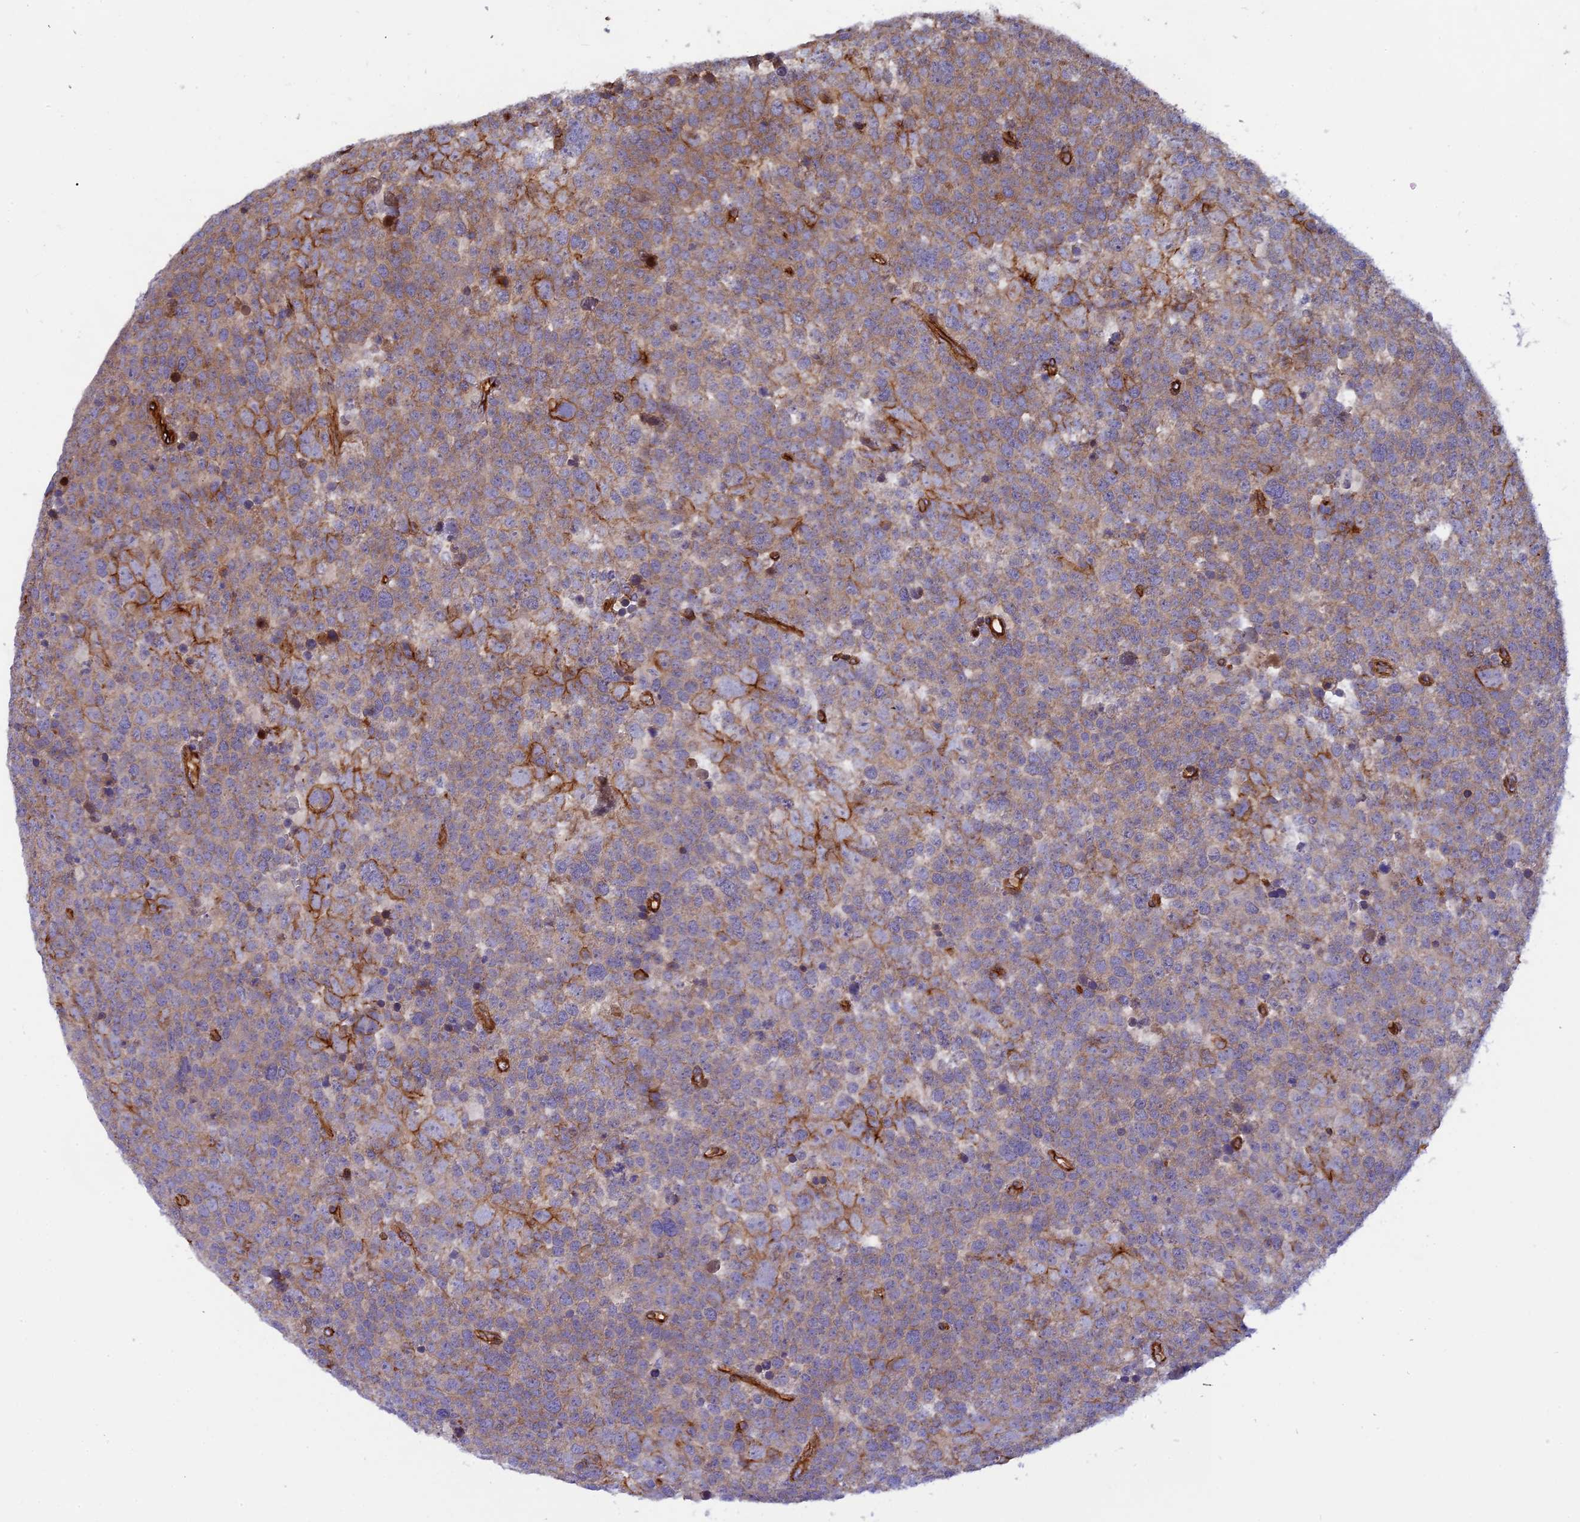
{"staining": {"intensity": "moderate", "quantity": "<25%", "location": "cytoplasmic/membranous"}, "tissue": "testis cancer", "cell_type": "Tumor cells", "image_type": "cancer", "snomed": [{"axis": "morphology", "description": "Seminoma, NOS"}, {"axis": "topography", "description": "Testis"}], "caption": "This histopathology image exhibits testis cancer (seminoma) stained with IHC to label a protein in brown. The cytoplasmic/membranous of tumor cells show moderate positivity for the protein. Nuclei are counter-stained blue.", "gene": "CNBD2", "patient": {"sex": "male", "age": 71}}